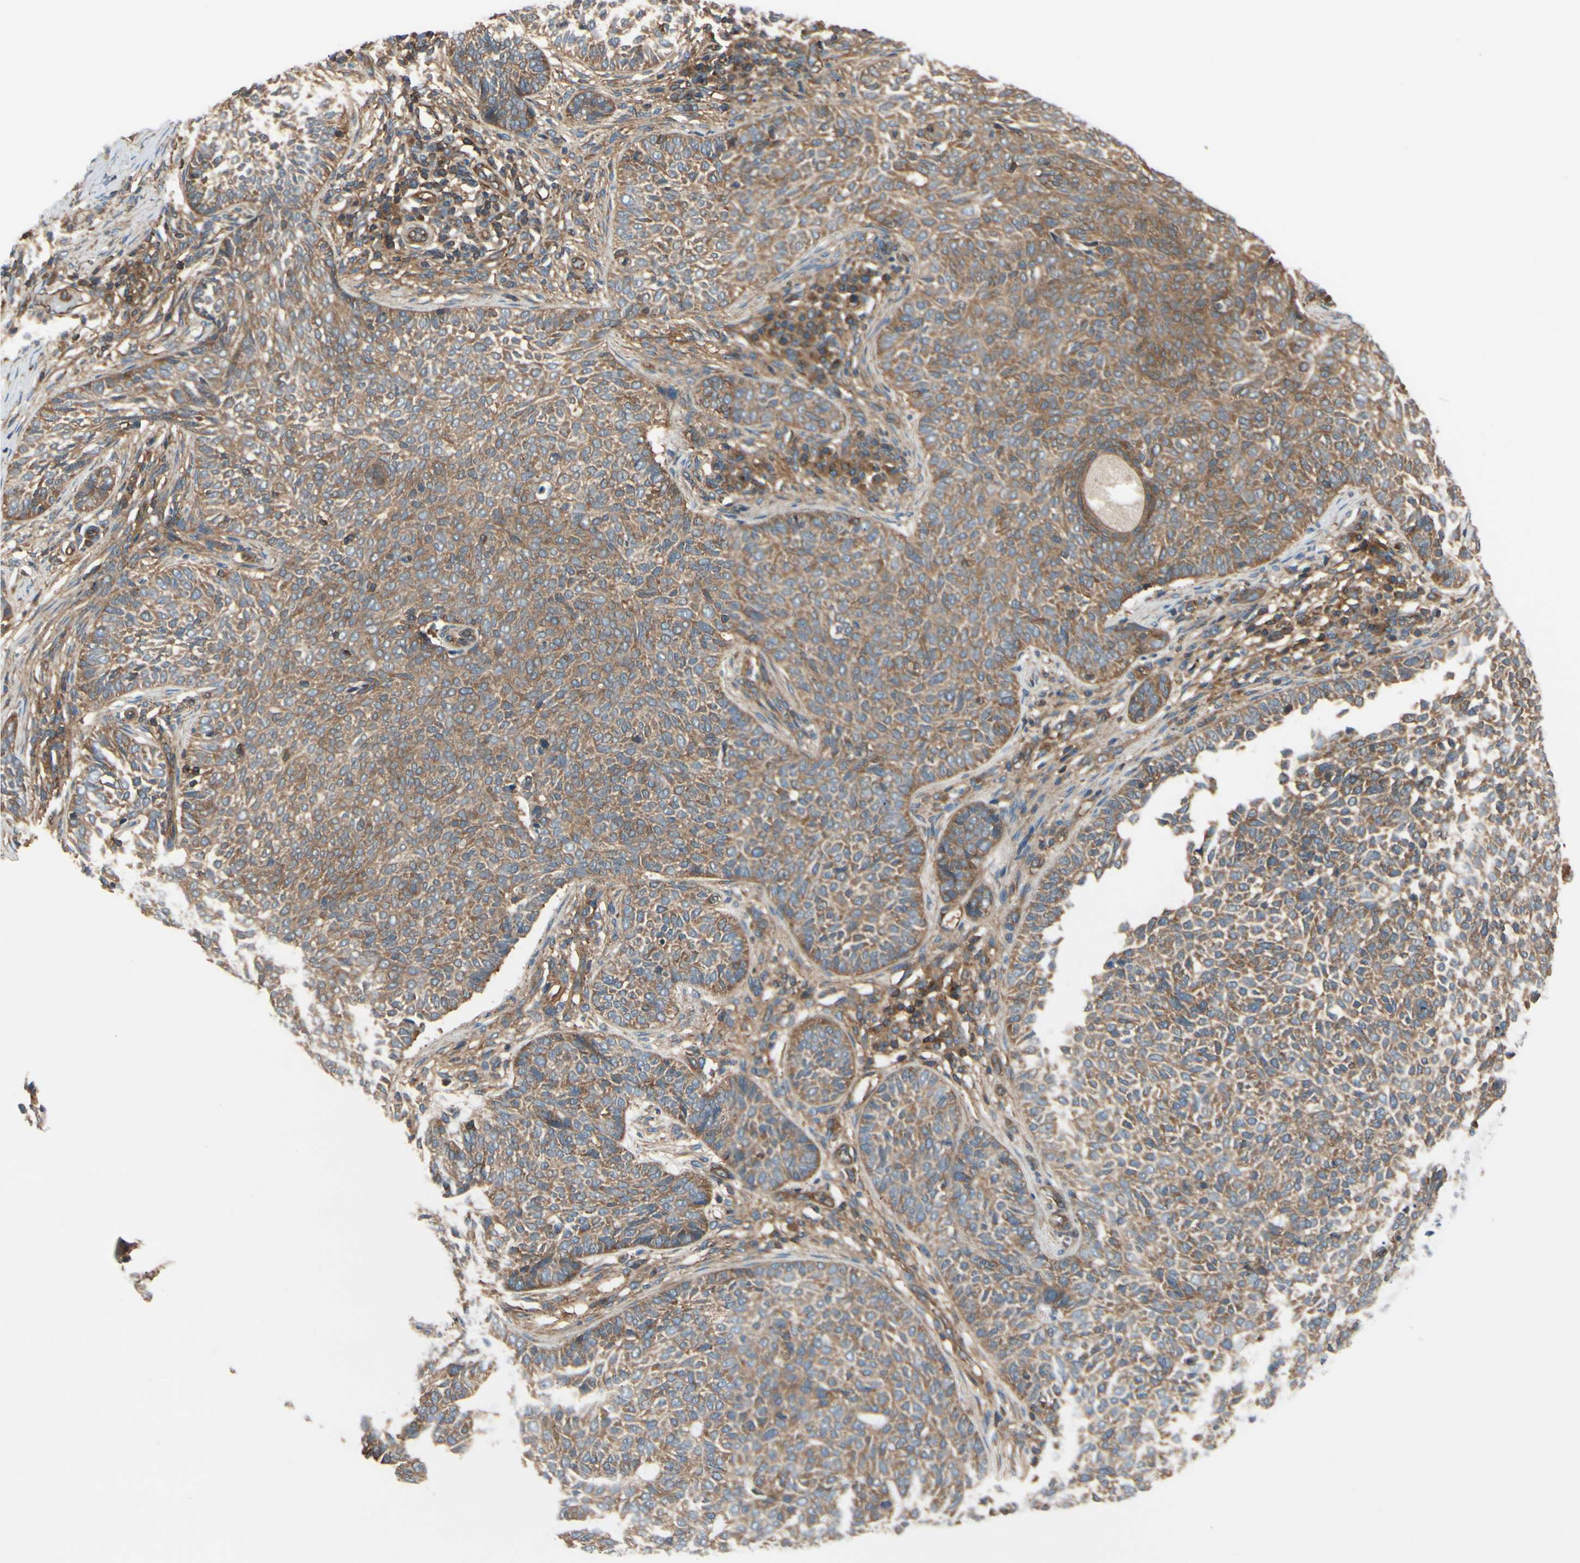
{"staining": {"intensity": "moderate", "quantity": "25%-75%", "location": "cytoplasmic/membranous"}, "tissue": "skin cancer", "cell_type": "Tumor cells", "image_type": "cancer", "snomed": [{"axis": "morphology", "description": "Basal cell carcinoma"}, {"axis": "topography", "description": "Skin"}], "caption": "Approximately 25%-75% of tumor cells in human skin cancer (basal cell carcinoma) demonstrate moderate cytoplasmic/membranous protein positivity as visualized by brown immunohistochemical staining.", "gene": "EPS15", "patient": {"sex": "male", "age": 87}}